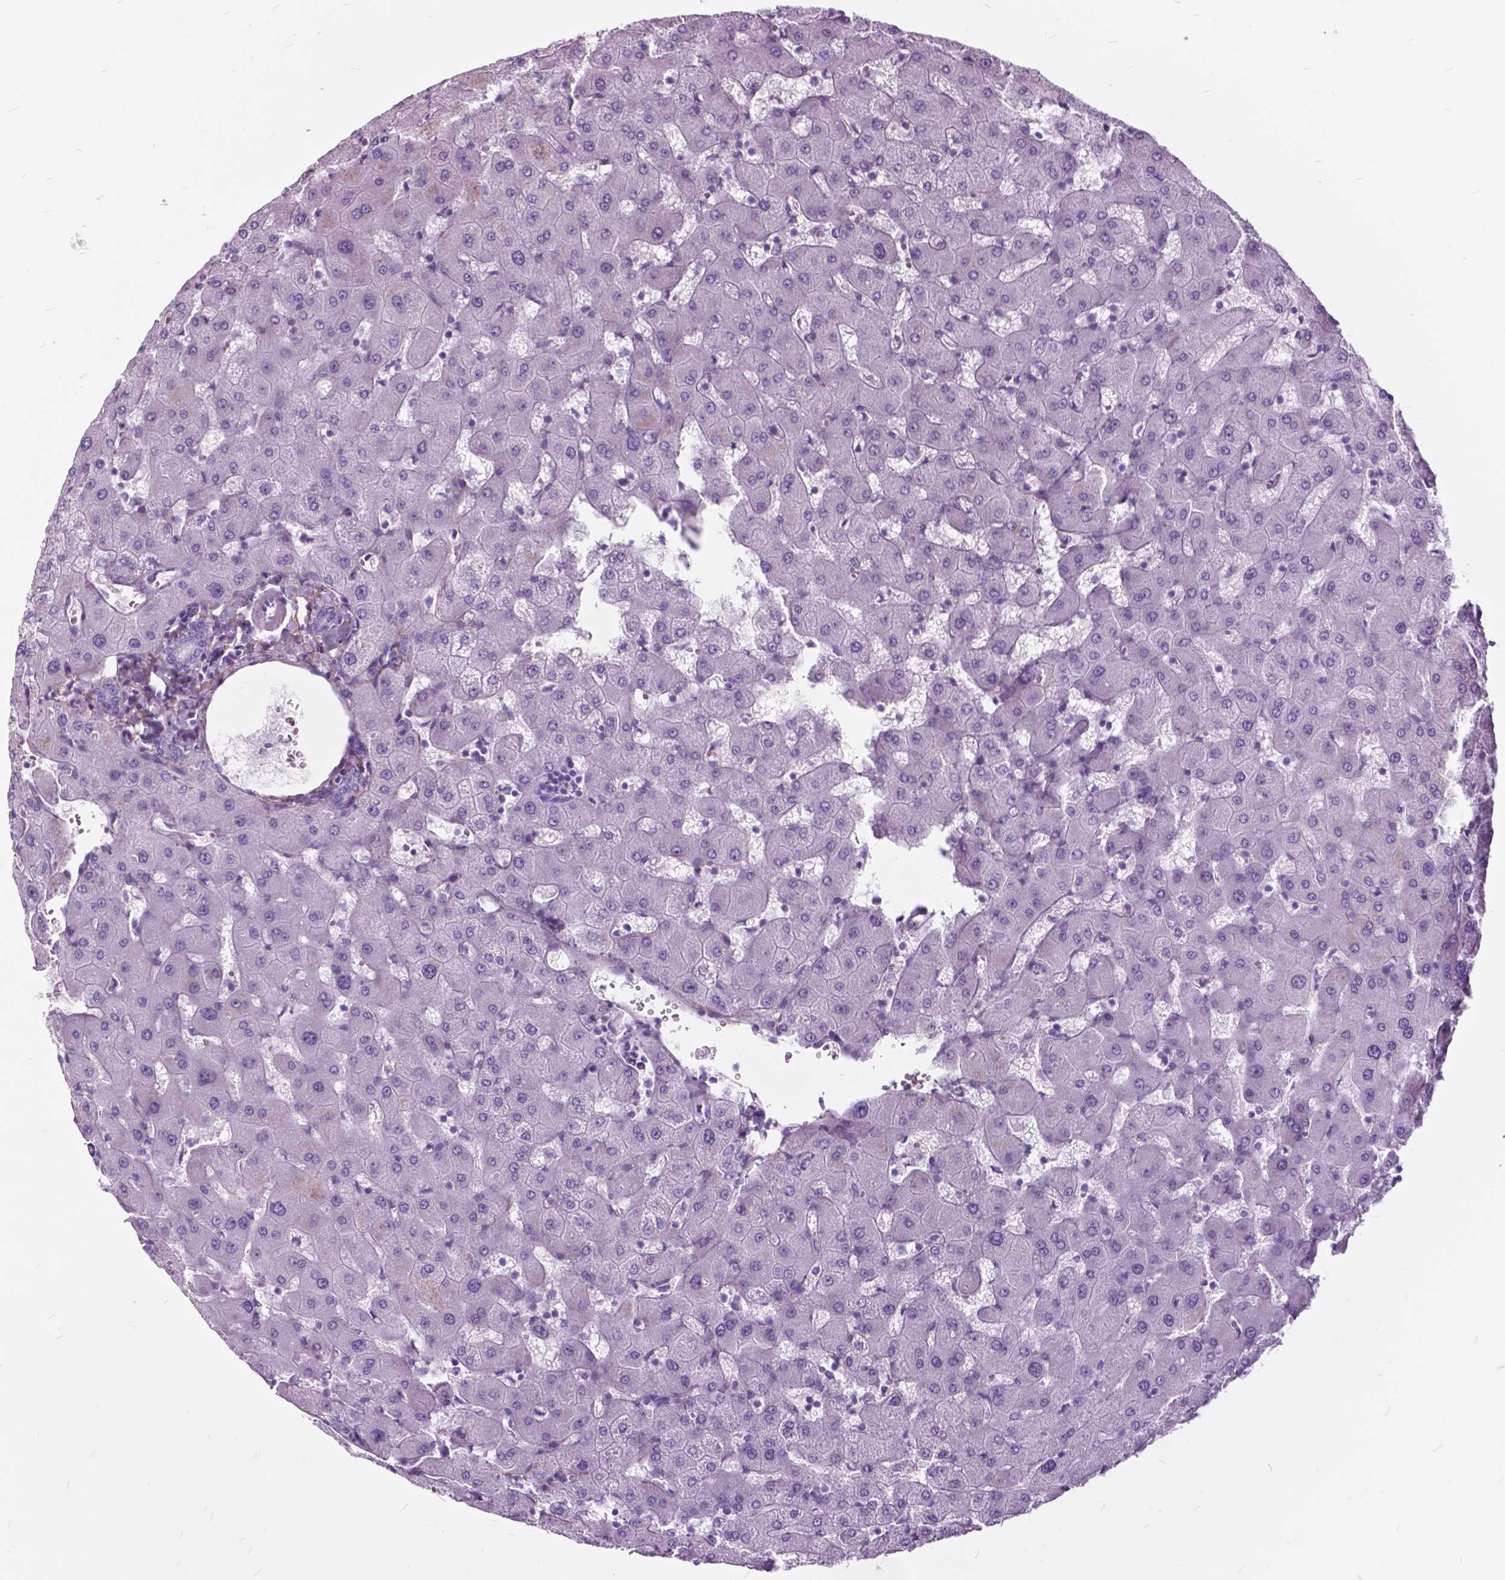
{"staining": {"intensity": "negative", "quantity": "none", "location": "none"}, "tissue": "liver", "cell_type": "Cholangiocytes", "image_type": "normal", "snomed": [{"axis": "morphology", "description": "Normal tissue, NOS"}, {"axis": "topography", "description": "Liver"}], "caption": "Immunohistochemistry (IHC) of benign human liver exhibits no expression in cholangiocytes.", "gene": "GDF9", "patient": {"sex": "female", "age": 63}}